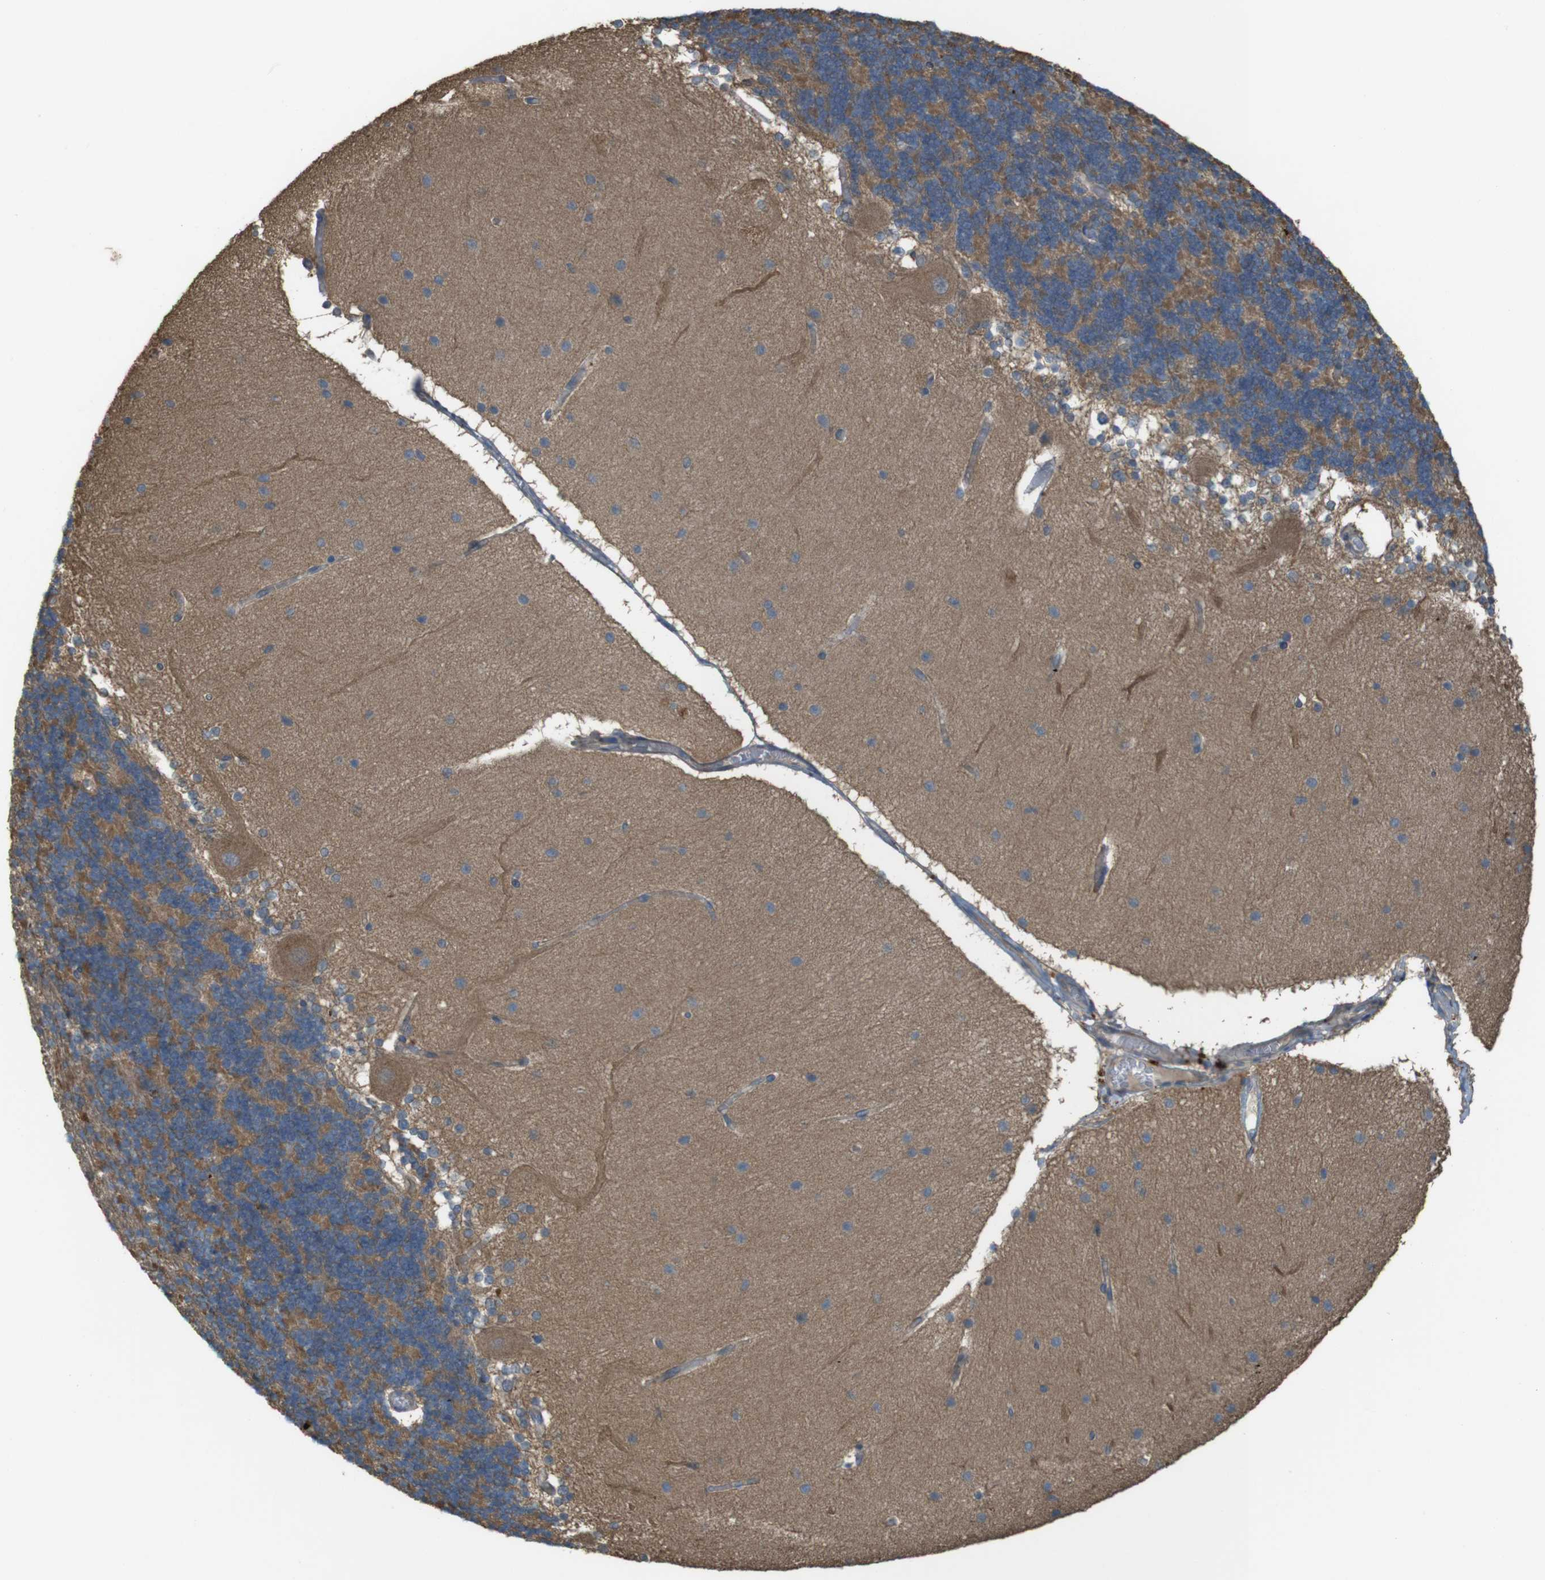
{"staining": {"intensity": "moderate", "quantity": ">75%", "location": "cytoplasmic/membranous"}, "tissue": "cerebellum", "cell_type": "Cells in granular layer", "image_type": "normal", "snomed": [{"axis": "morphology", "description": "Normal tissue, NOS"}, {"axis": "topography", "description": "Cerebellum"}], "caption": "Cerebellum stained with a protein marker displays moderate staining in cells in granular layer.", "gene": "ZDHHC20", "patient": {"sex": "female", "age": 54}}